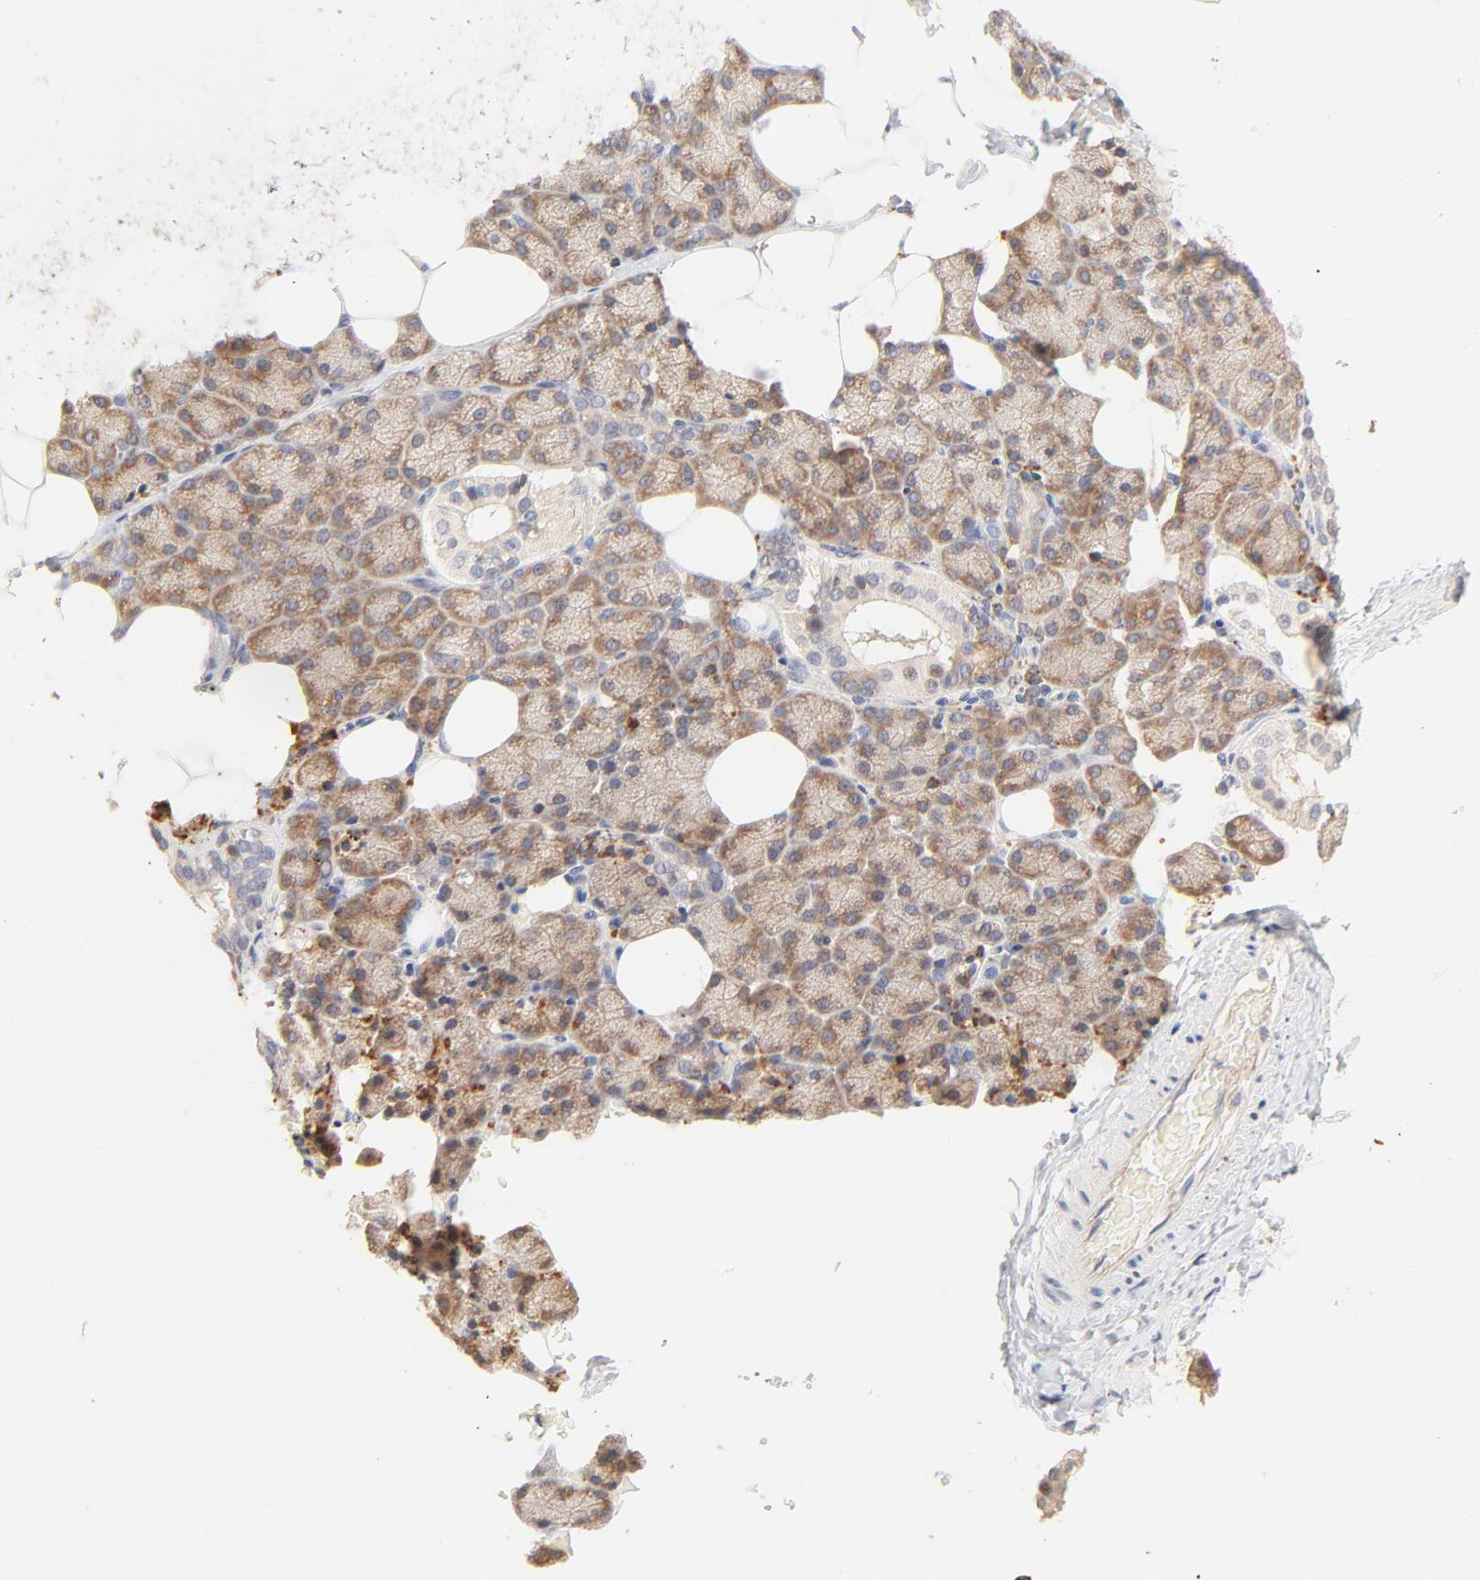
{"staining": {"intensity": "moderate", "quantity": ">75%", "location": "cytoplasmic/membranous"}, "tissue": "salivary gland", "cell_type": "Glandular cells", "image_type": "normal", "snomed": [{"axis": "morphology", "description": "Normal tissue, NOS"}, {"axis": "topography", "description": "Lymph node"}, {"axis": "topography", "description": "Salivary gland"}], "caption": "IHC image of normal human salivary gland stained for a protein (brown), which demonstrates medium levels of moderate cytoplasmic/membranous expression in approximately >75% of glandular cells.", "gene": "PARP12", "patient": {"sex": "male", "age": 8}}